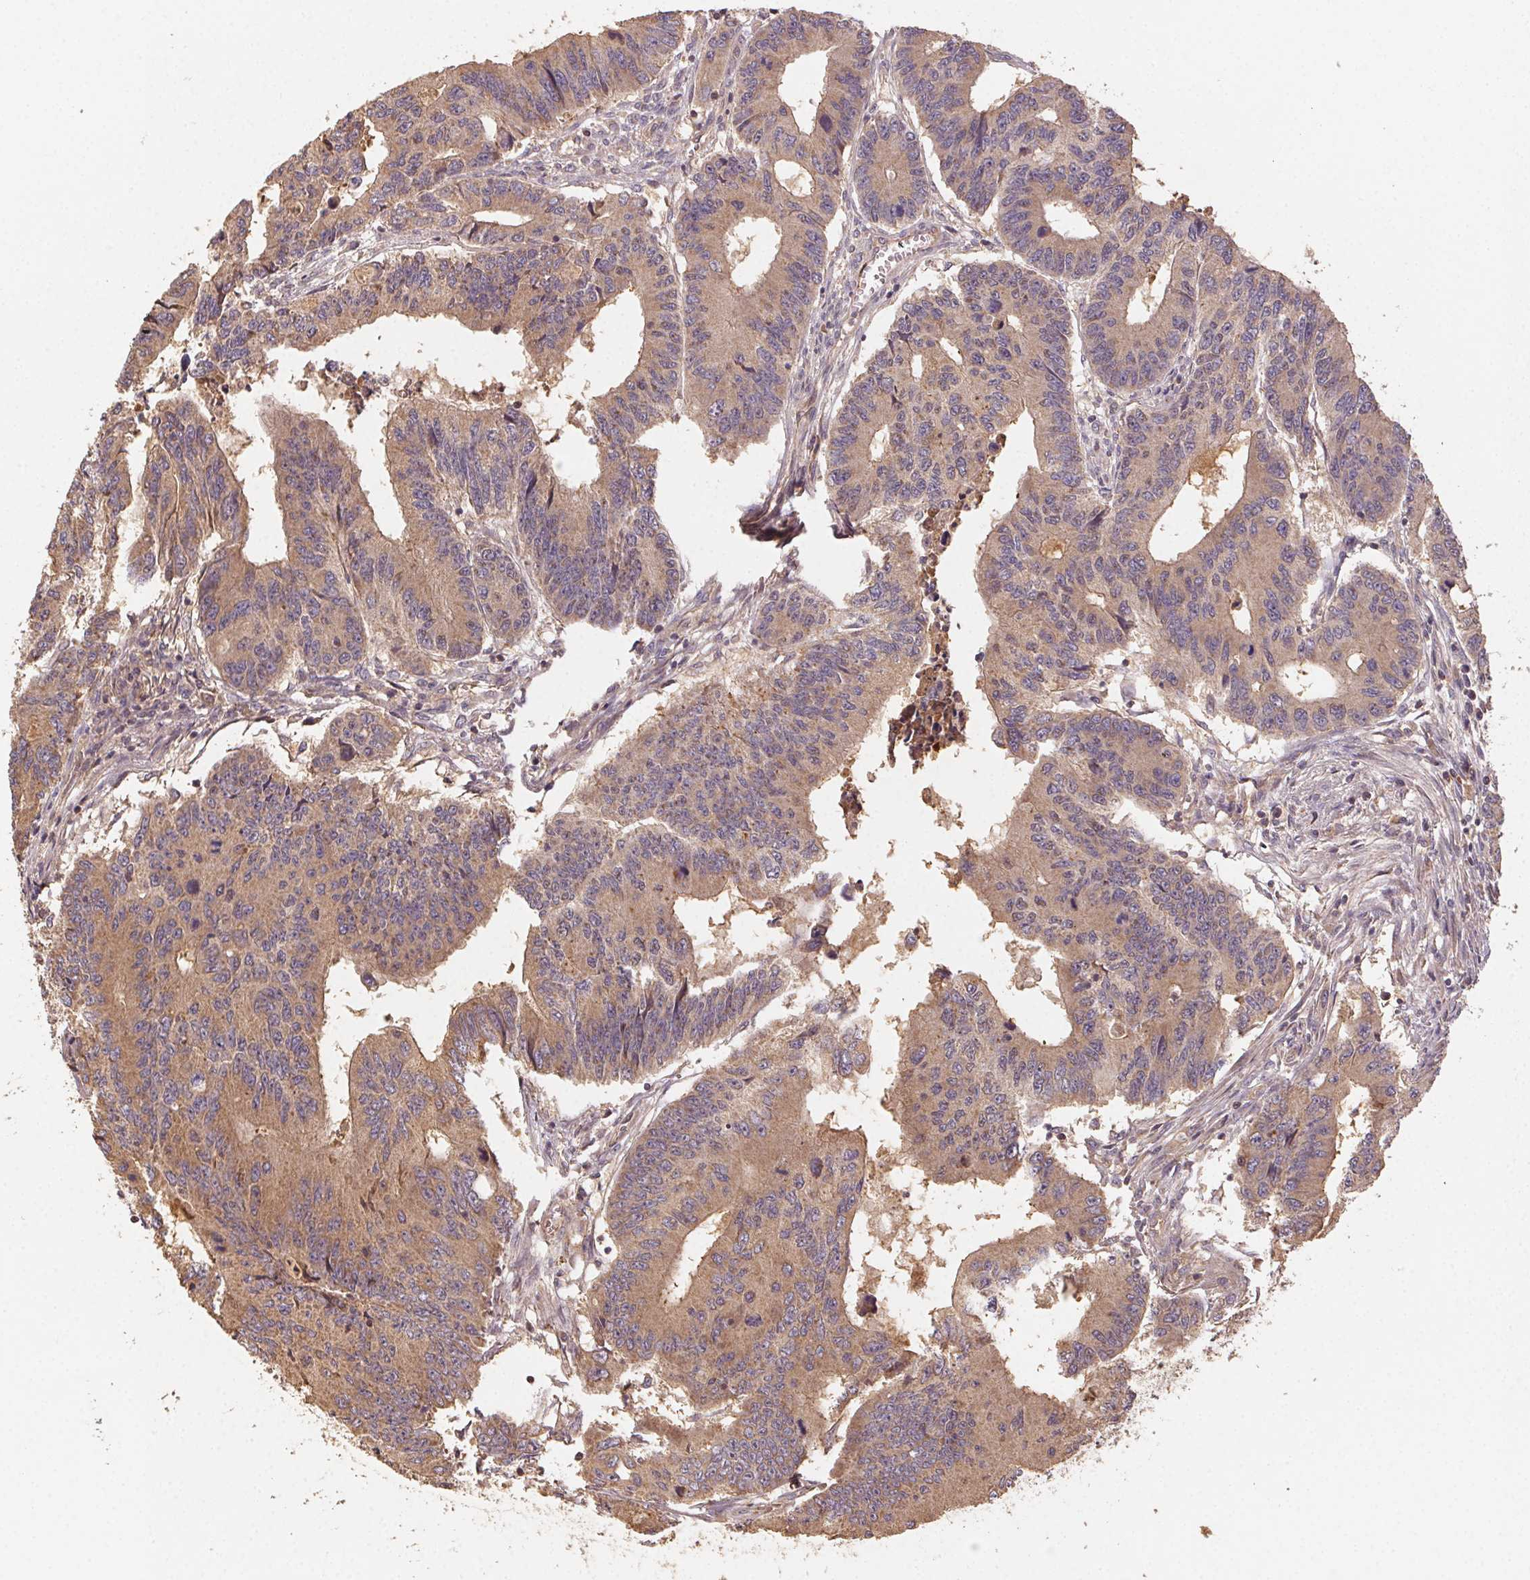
{"staining": {"intensity": "weak", "quantity": ">75%", "location": "cytoplasmic/membranous"}, "tissue": "colorectal cancer", "cell_type": "Tumor cells", "image_type": "cancer", "snomed": [{"axis": "morphology", "description": "Adenocarcinoma, NOS"}, {"axis": "topography", "description": "Colon"}], "caption": "Weak cytoplasmic/membranous positivity for a protein is seen in approximately >75% of tumor cells of colorectal cancer (adenocarcinoma) using immunohistochemistry (IHC).", "gene": "RALA", "patient": {"sex": "male", "age": 53}}